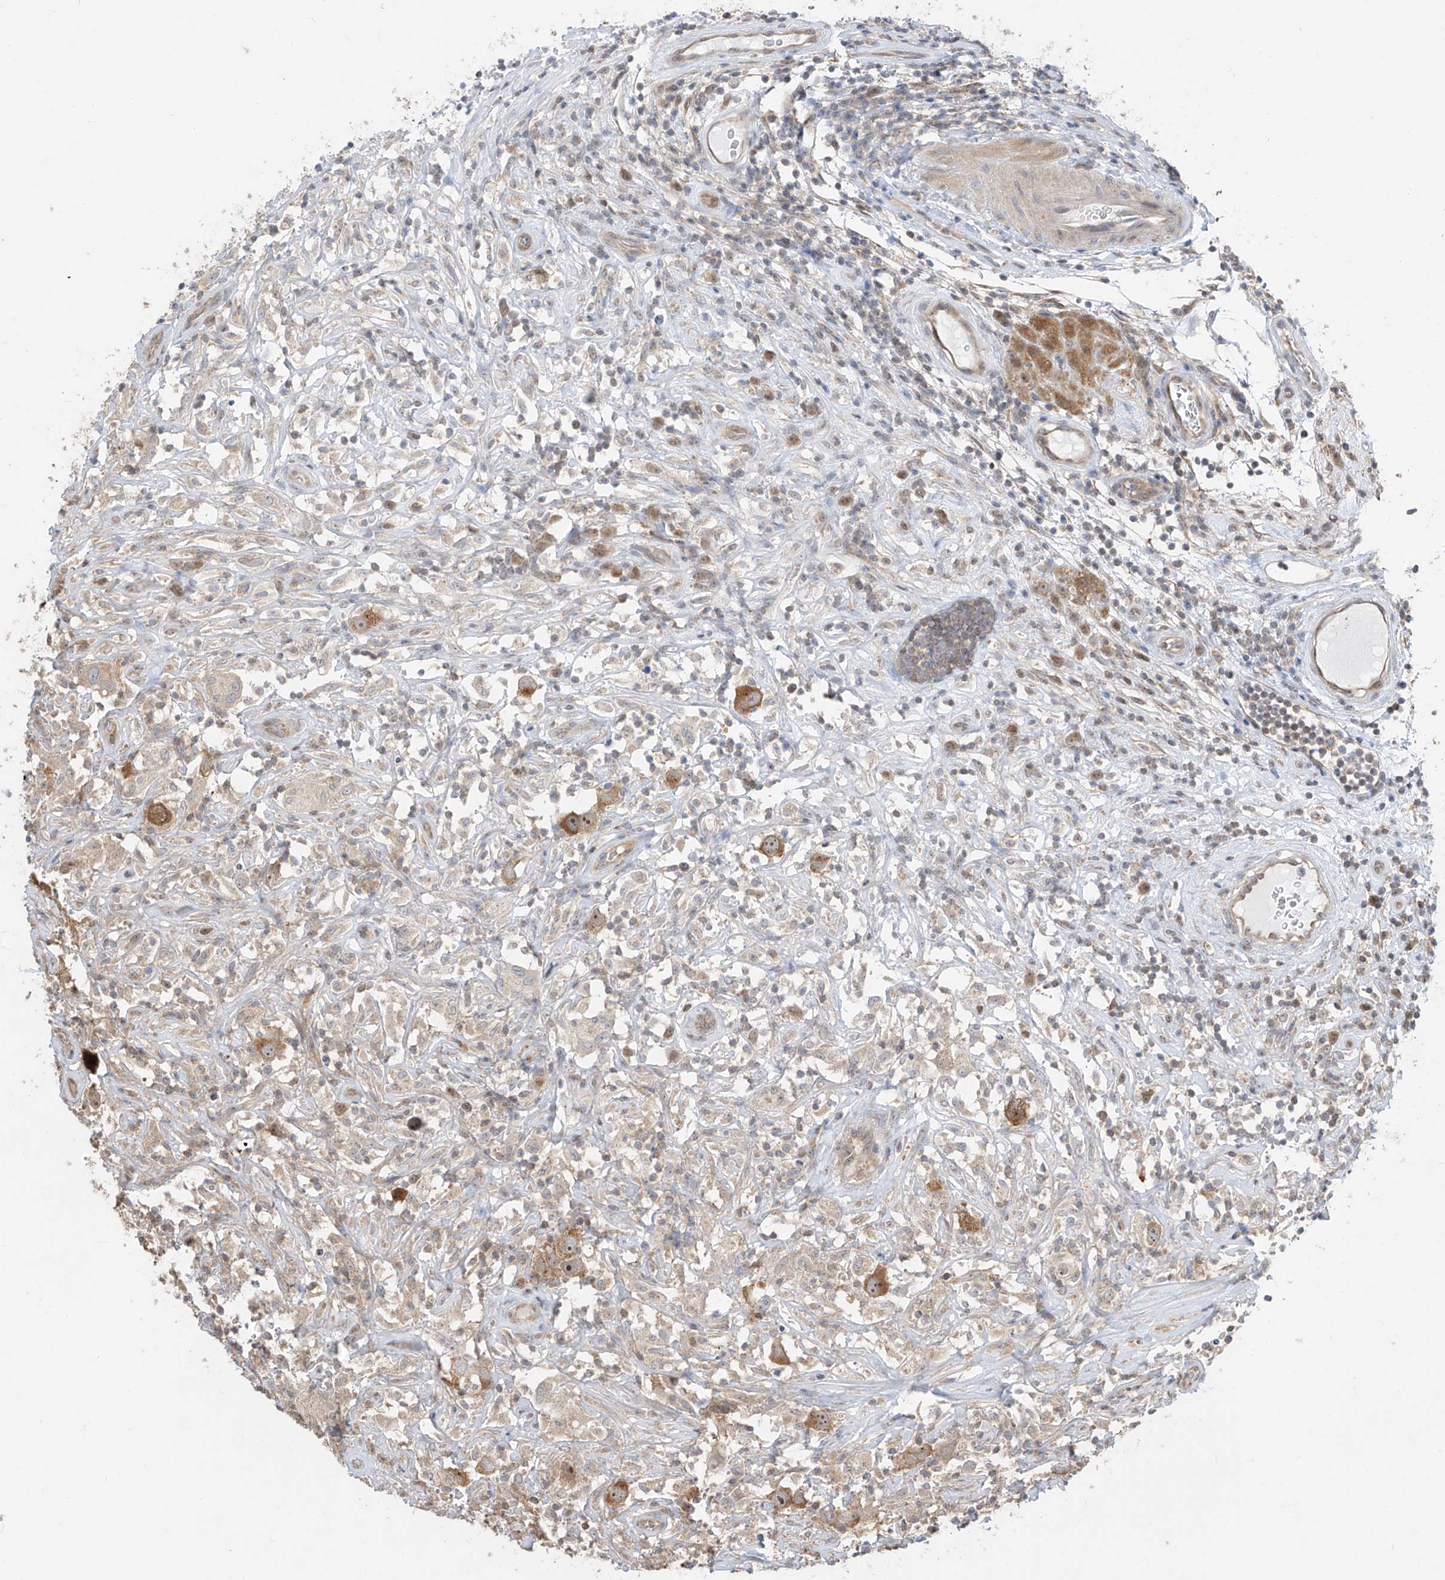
{"staining": {"intensity": "moderate", "quantity": "25%-75%", "location": "cytoplasmic/membranous,nuclear"}, "tissue": "testis cancer", "cell_type": "Tumor cells", "image_type": "cancer", "snomed": [{"axis": "morphology", "description": "Seminoma, NOS"}, {"axis": "topography", "description": "Testis"}], "caption": "This is an image of immunohistochemistry staining of testis cancer (seminoma), which shows moderate staining in the cytoplasmic/membranous and nuclear of tumor cells.", "gene": "TTC38", "patient": {"sex": "male", "age": 49}}